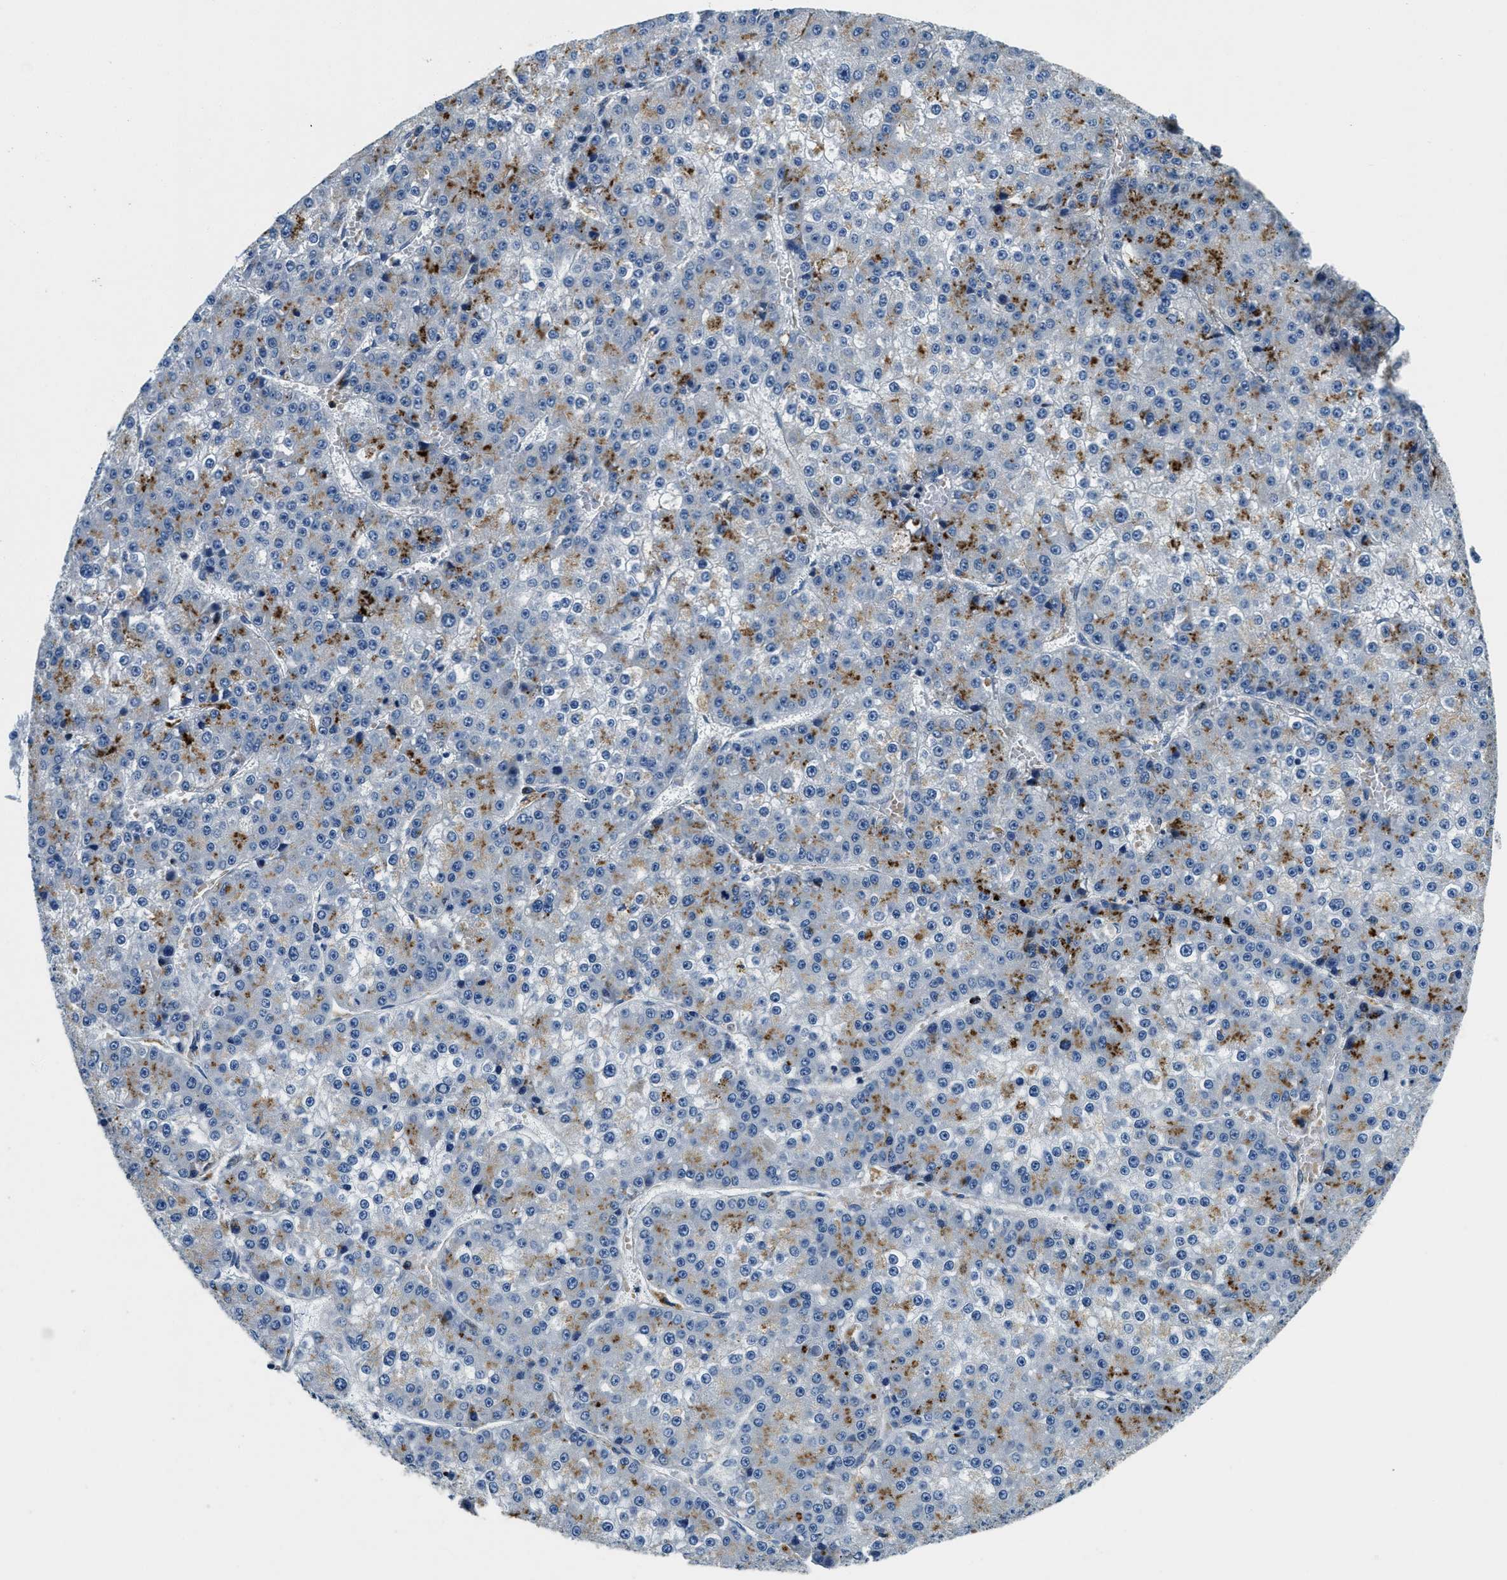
{"staining": {"intensity": "moderate", "quantity": "25%-75%", "location": "cytoplasmic/membranous"}, "tissue": "liver cancer", "cell_type": "Tumor cells", "image_type": "cancer", "snomed": [{"axis": "morphology", "description": "Carcinoma, Hepatocellular, NOS"}, {"axis": "topography", "description": "Liver"}], "caption": "The micrograph reveals a brown stain indicating the presence of a protein in the cytoplasmic/membranous of tumor cells in liver cancer.", "gene": "GNS", "patient": {"sex": "female", "age": 73}}